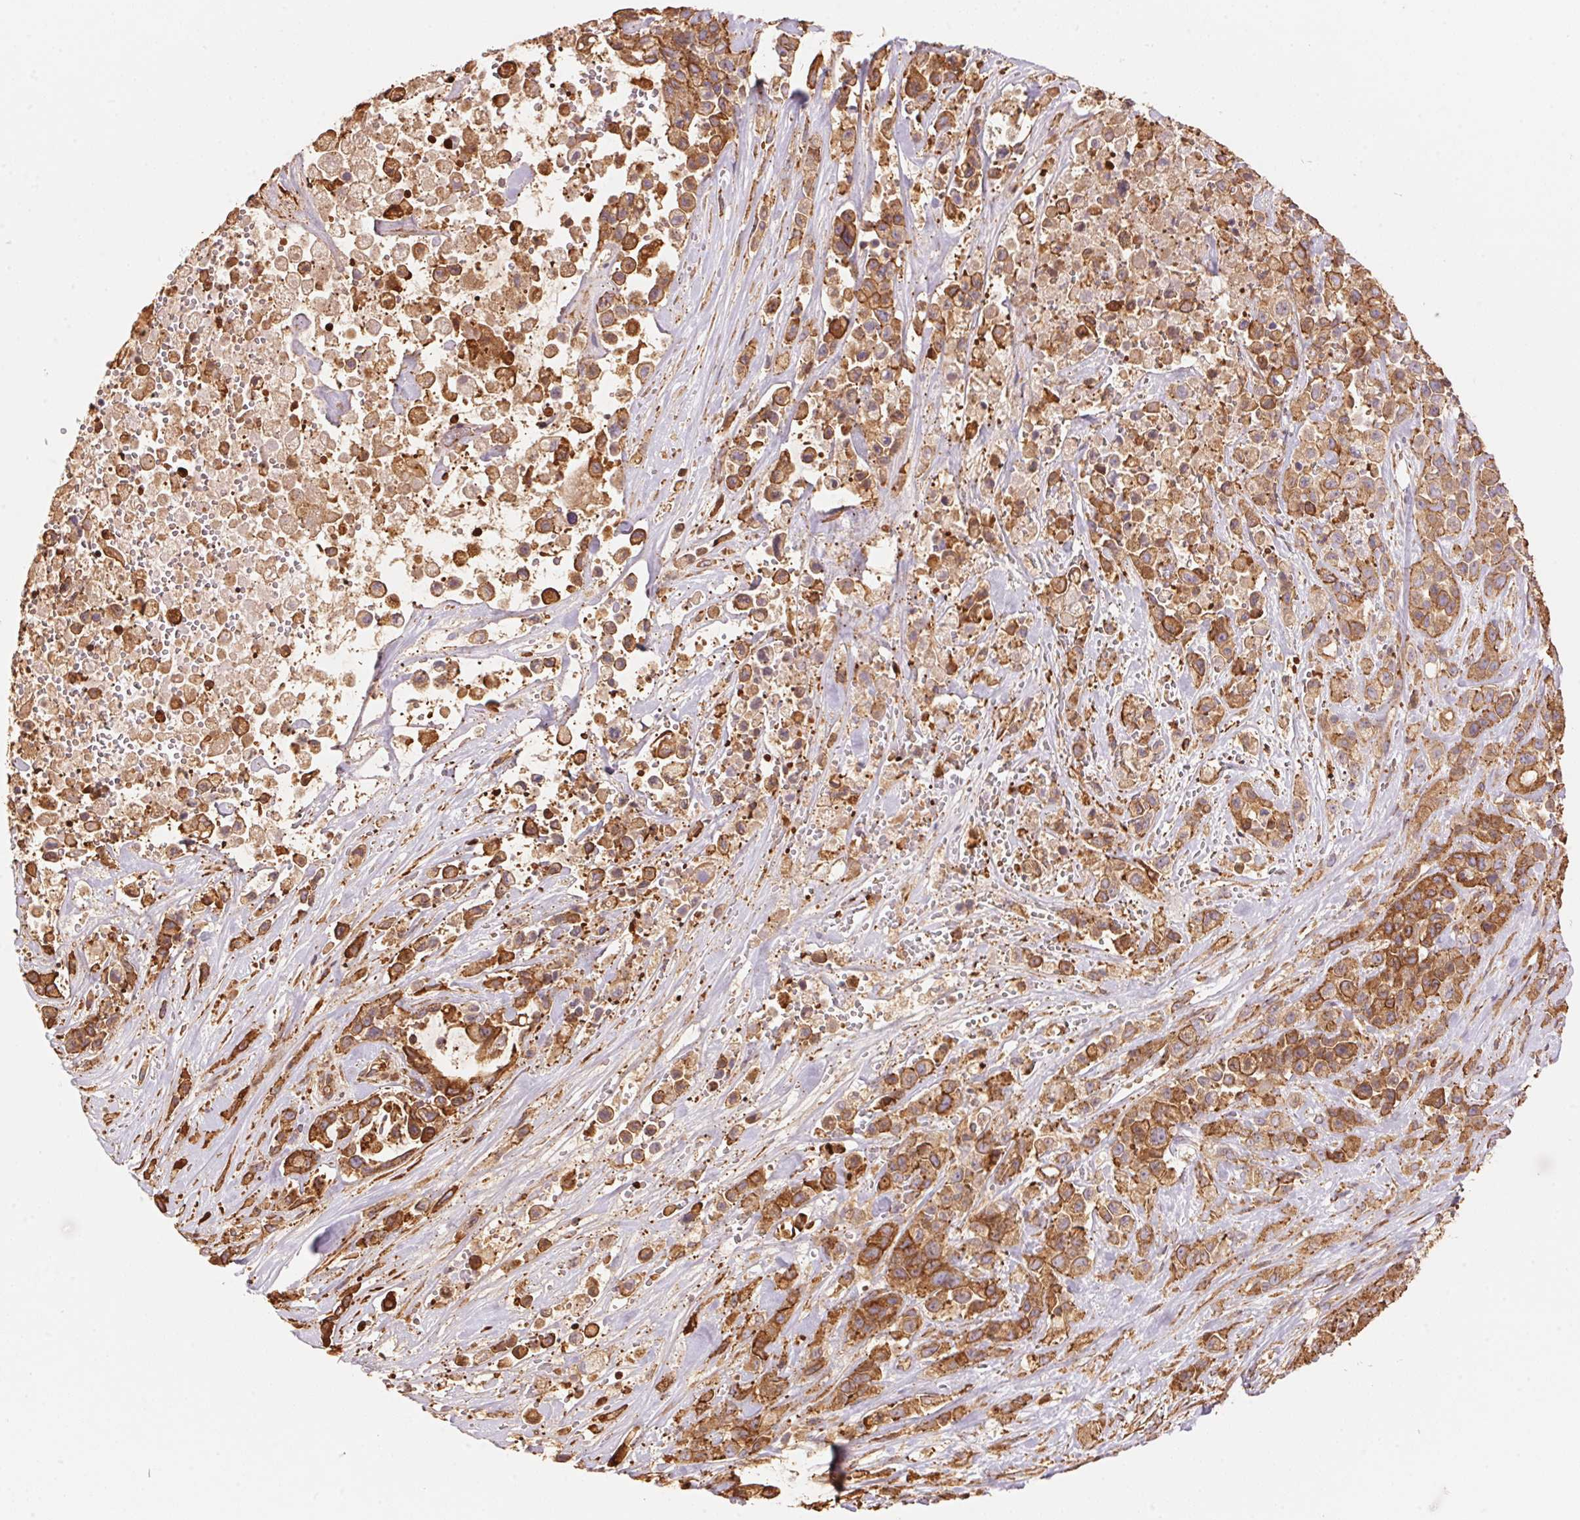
{"staining": {"intensity": "moderate", "quantity": ">75%", "location": "cytoplasmic/membranous"}, "tissue": "pancreatic cancer", "cell_type": "Tumor cells", "image_type": "cancer", "snomed": [{"axis": "morphology", "description": "Adenocarcinoma, NOS"}, {"axis": "topography", "description": "Pancreas"}], "caption": "A brown stain highlights moderate cytoplasmic/membranous staining of a protein in adenocarcinoma (pancreatic) tumor cells.", "gene": "FRAS1", "patient": {"sex": "male", "age": 44}}